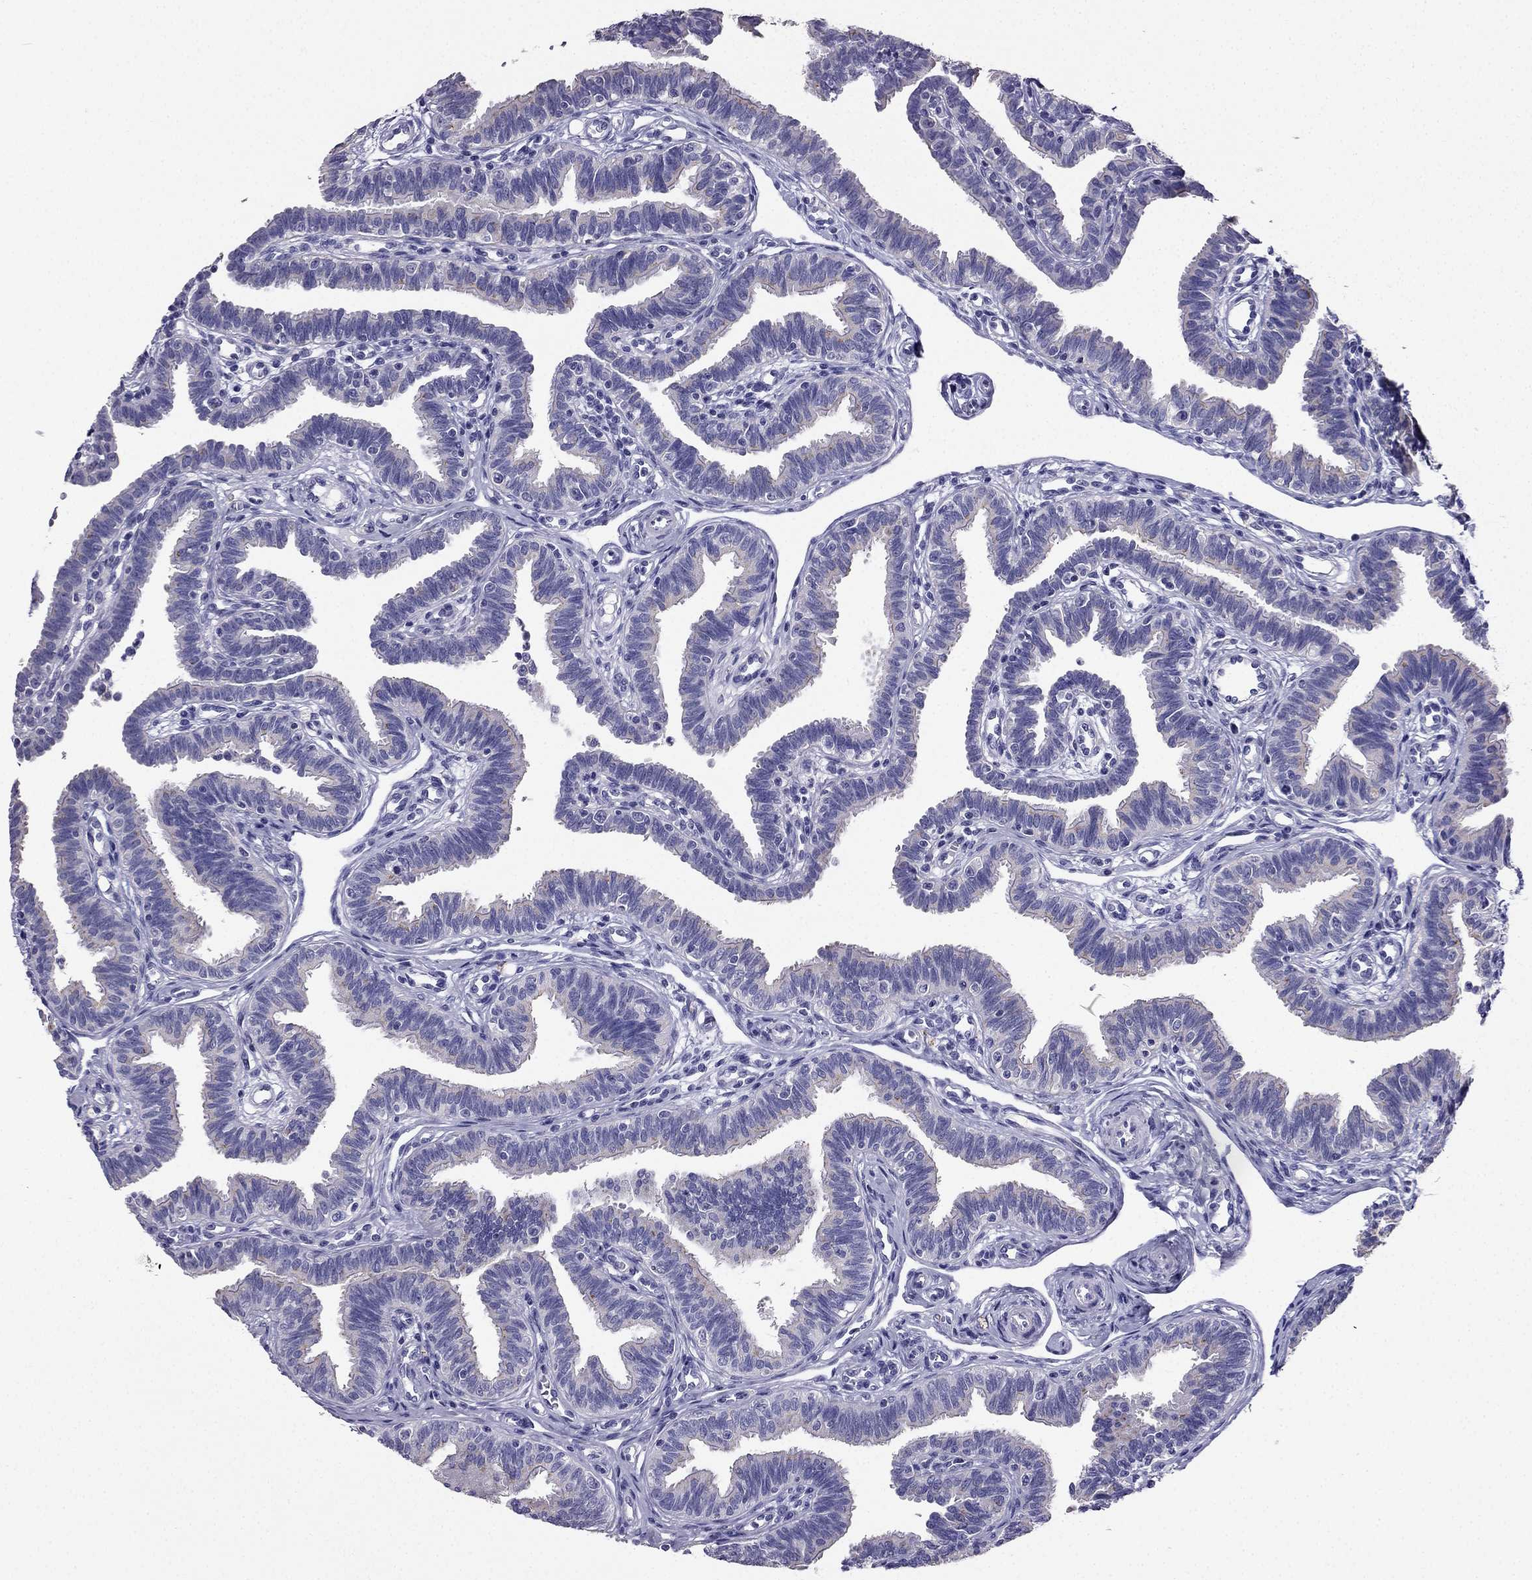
{"staining": {"intensity": "negative", "quantity": "none", "location": "none"}, "tissue": "fallopian tube", "cell_type": "Glandular cells", "image_type": "normal", "snomed": [{"axis": "morphology", "description": "Normal tissue, NOS"}, {"axis": "topography", "description": "Fallopian tube"}], "caption": "Immunohistochemistry (IHC) micrograph of normal human fallopian tube stained for a protein (brown), which displays no positivity in glandular cells.", "gene": "PTH", "patient": {"sex": "female", "age": 36}}